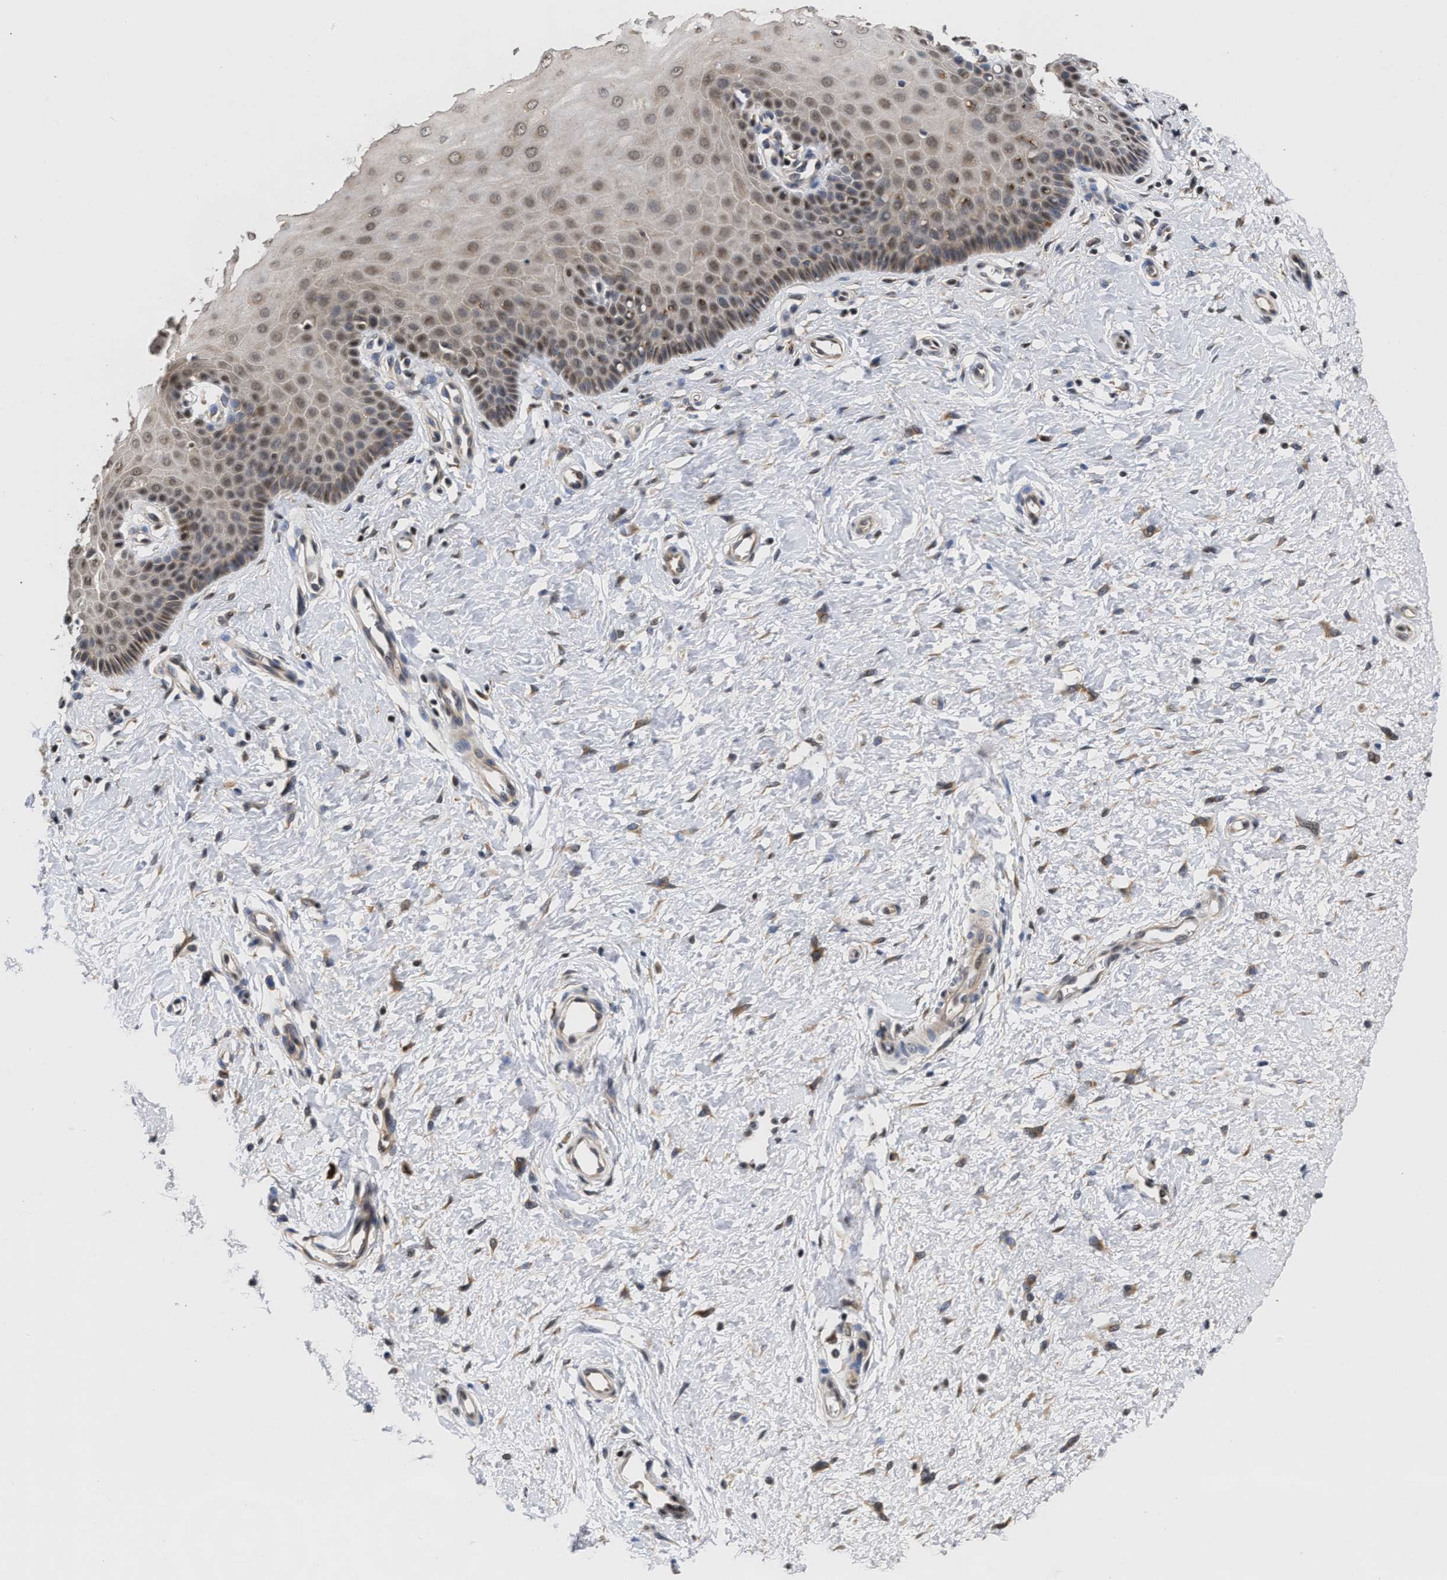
{"staining": {"intensity": "weak", "quantity": "25%-75%", "location": "nuclear"}, "tissue": "cervix", "cell_type": "Squamous epithelial cells", "image_type": "normal", "snomed": [{"axis": "morphology", "description": "Normal tissue, NOS"}, {"axis": "topography", "description": "Cervix"}], "caption": "This is a histology image of immunohistochemistry (IHC) staining of normal cervix, which shows weak expression in the nuclear of squamous epithelial cells.", "gene": "CLIP2", "patient": {"sex": "female", "age": 55}}